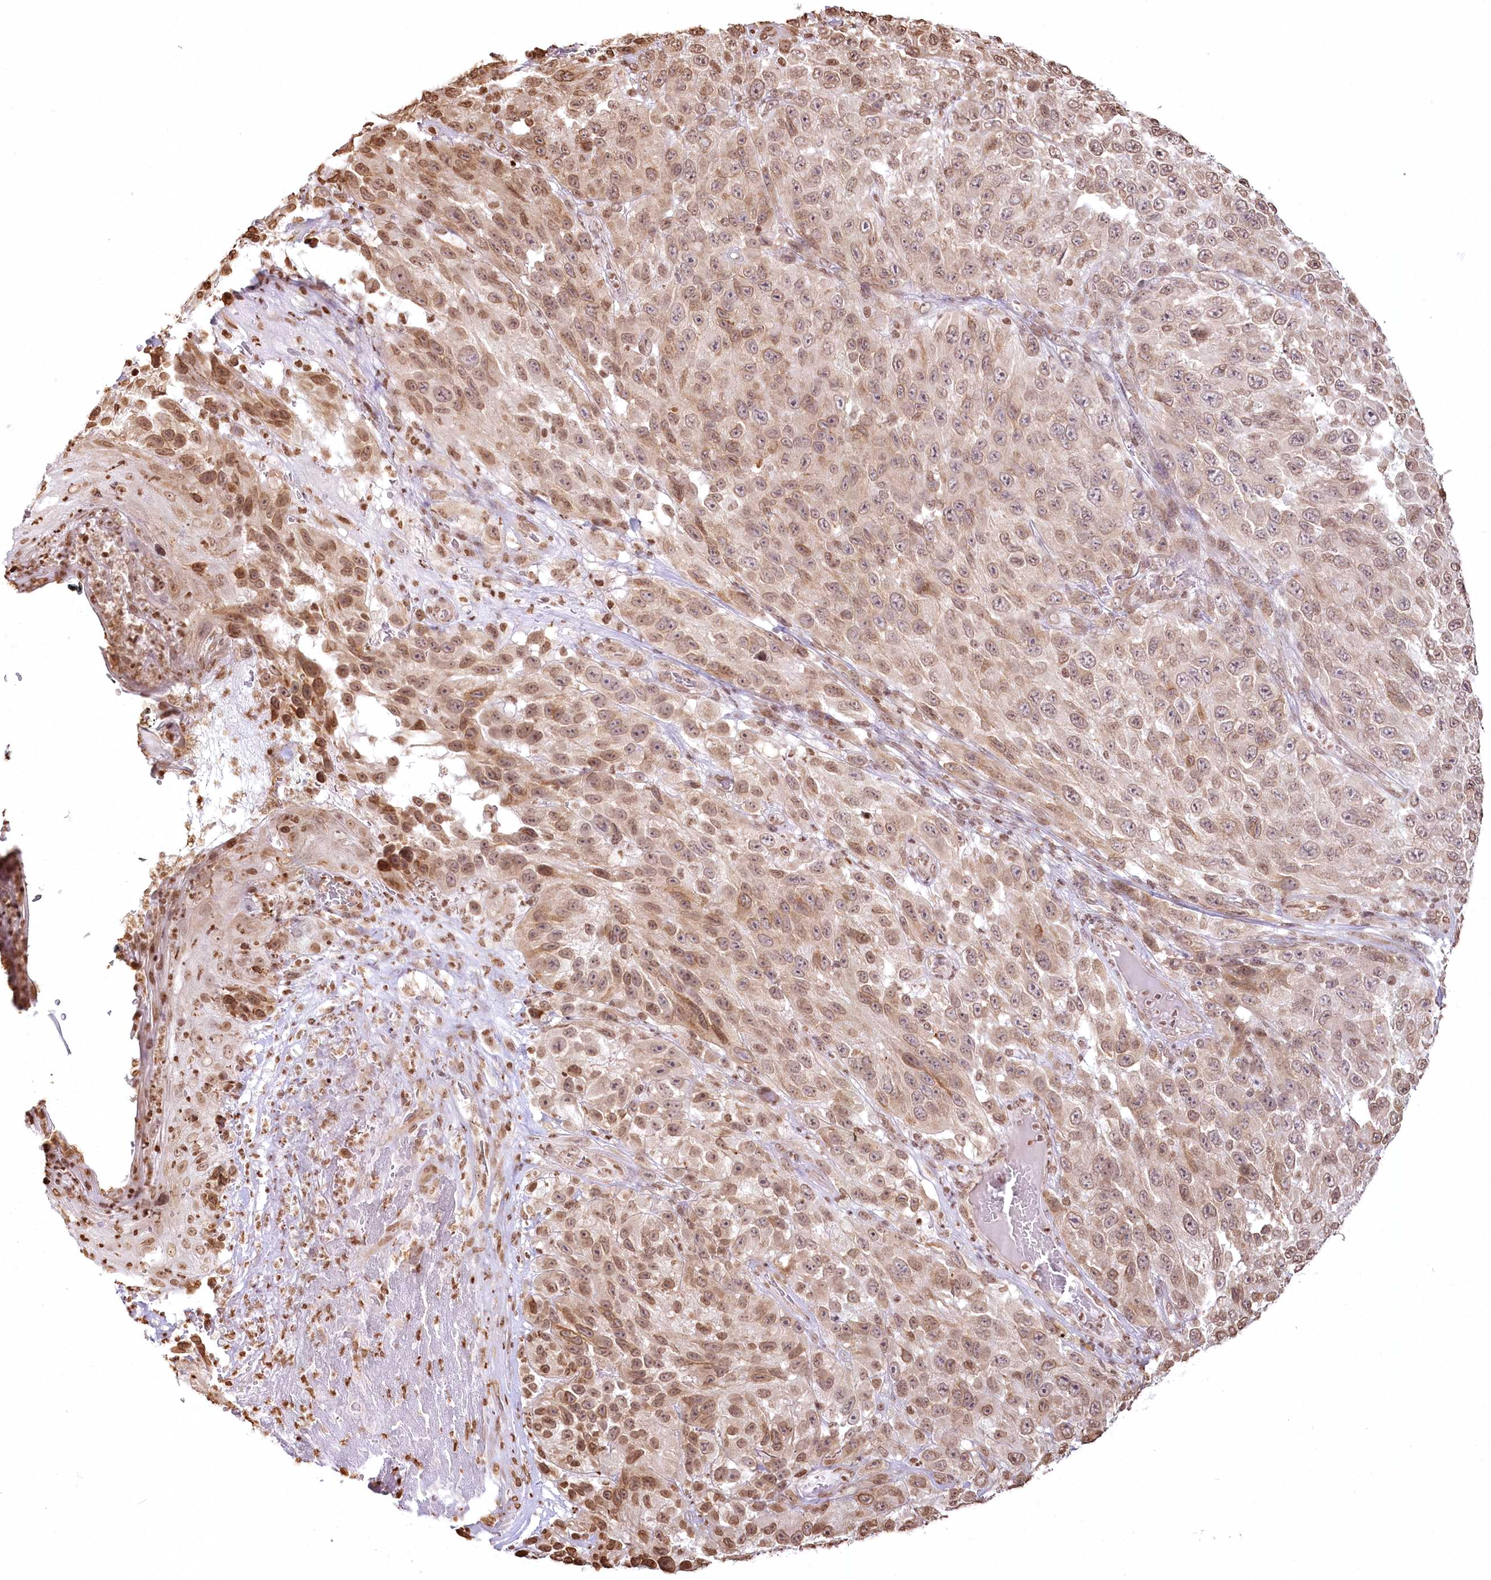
{"staining": {"intensity": "moderate", "quantity": ">75%", "location": "nuclear"}, "tissue": "melanoma", "cell_type": "Tumor cells", "image_type": "cancer", "snomed": [{"axis": "morphology", "description": "Malignant melanoma, NOS"}, {"axis": "topography", "description": "Skin"}], "caption": "Immunohistochemical staining of human melanoma displays moderate nuclear protein expression in about >75% of tumor cells. Immunohistochemistry (ihc) stains the protein in brown and the nuclei are stained blue.", "gene": "FAM13A", "patient": {"sex": "female", "age": 96}}